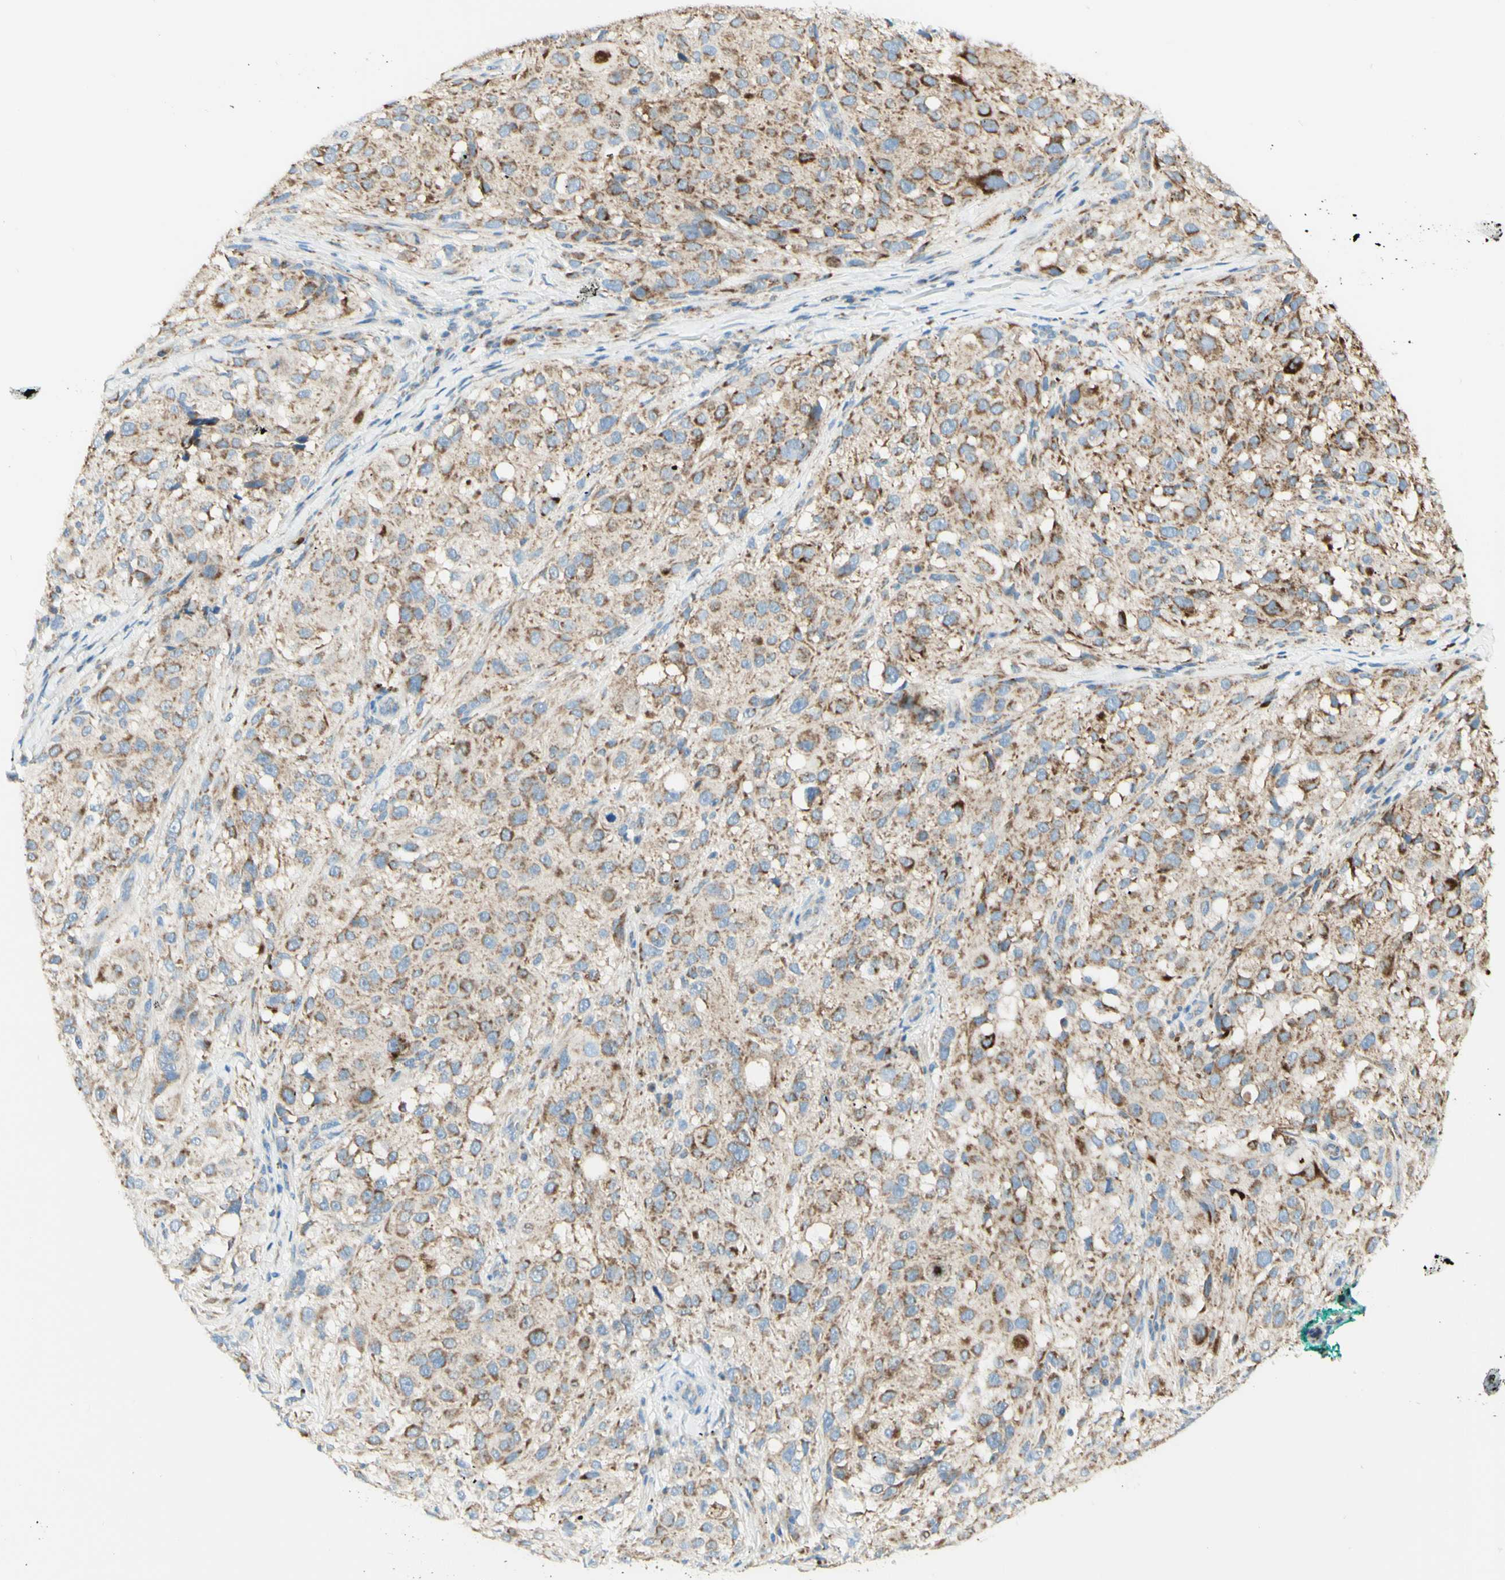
{"staining": {"intensity": "moderate", "quantity": ">75%", "location": "cytoplasmic/membranous"}, "tissue": "melanoma", "cell_type": "Tumor cells", "image_type": "cancer", "snomed": [{"axis": "morphology", "description": "Necrosis, NOS"}, {"axis": "morphology", "description": "Malignant melanoma, NOS"}, {"axis": "topography", "description": "Skin"}], "caption": "This histopathology image demonstrates immunohistochemistry staining of human malignant melanoma, with medium moderate cytoplasmic/membranous expression in about >75% of tumor cells.", "gene": "ARMC10", "patient": {"sex": "female", "age": 87}}